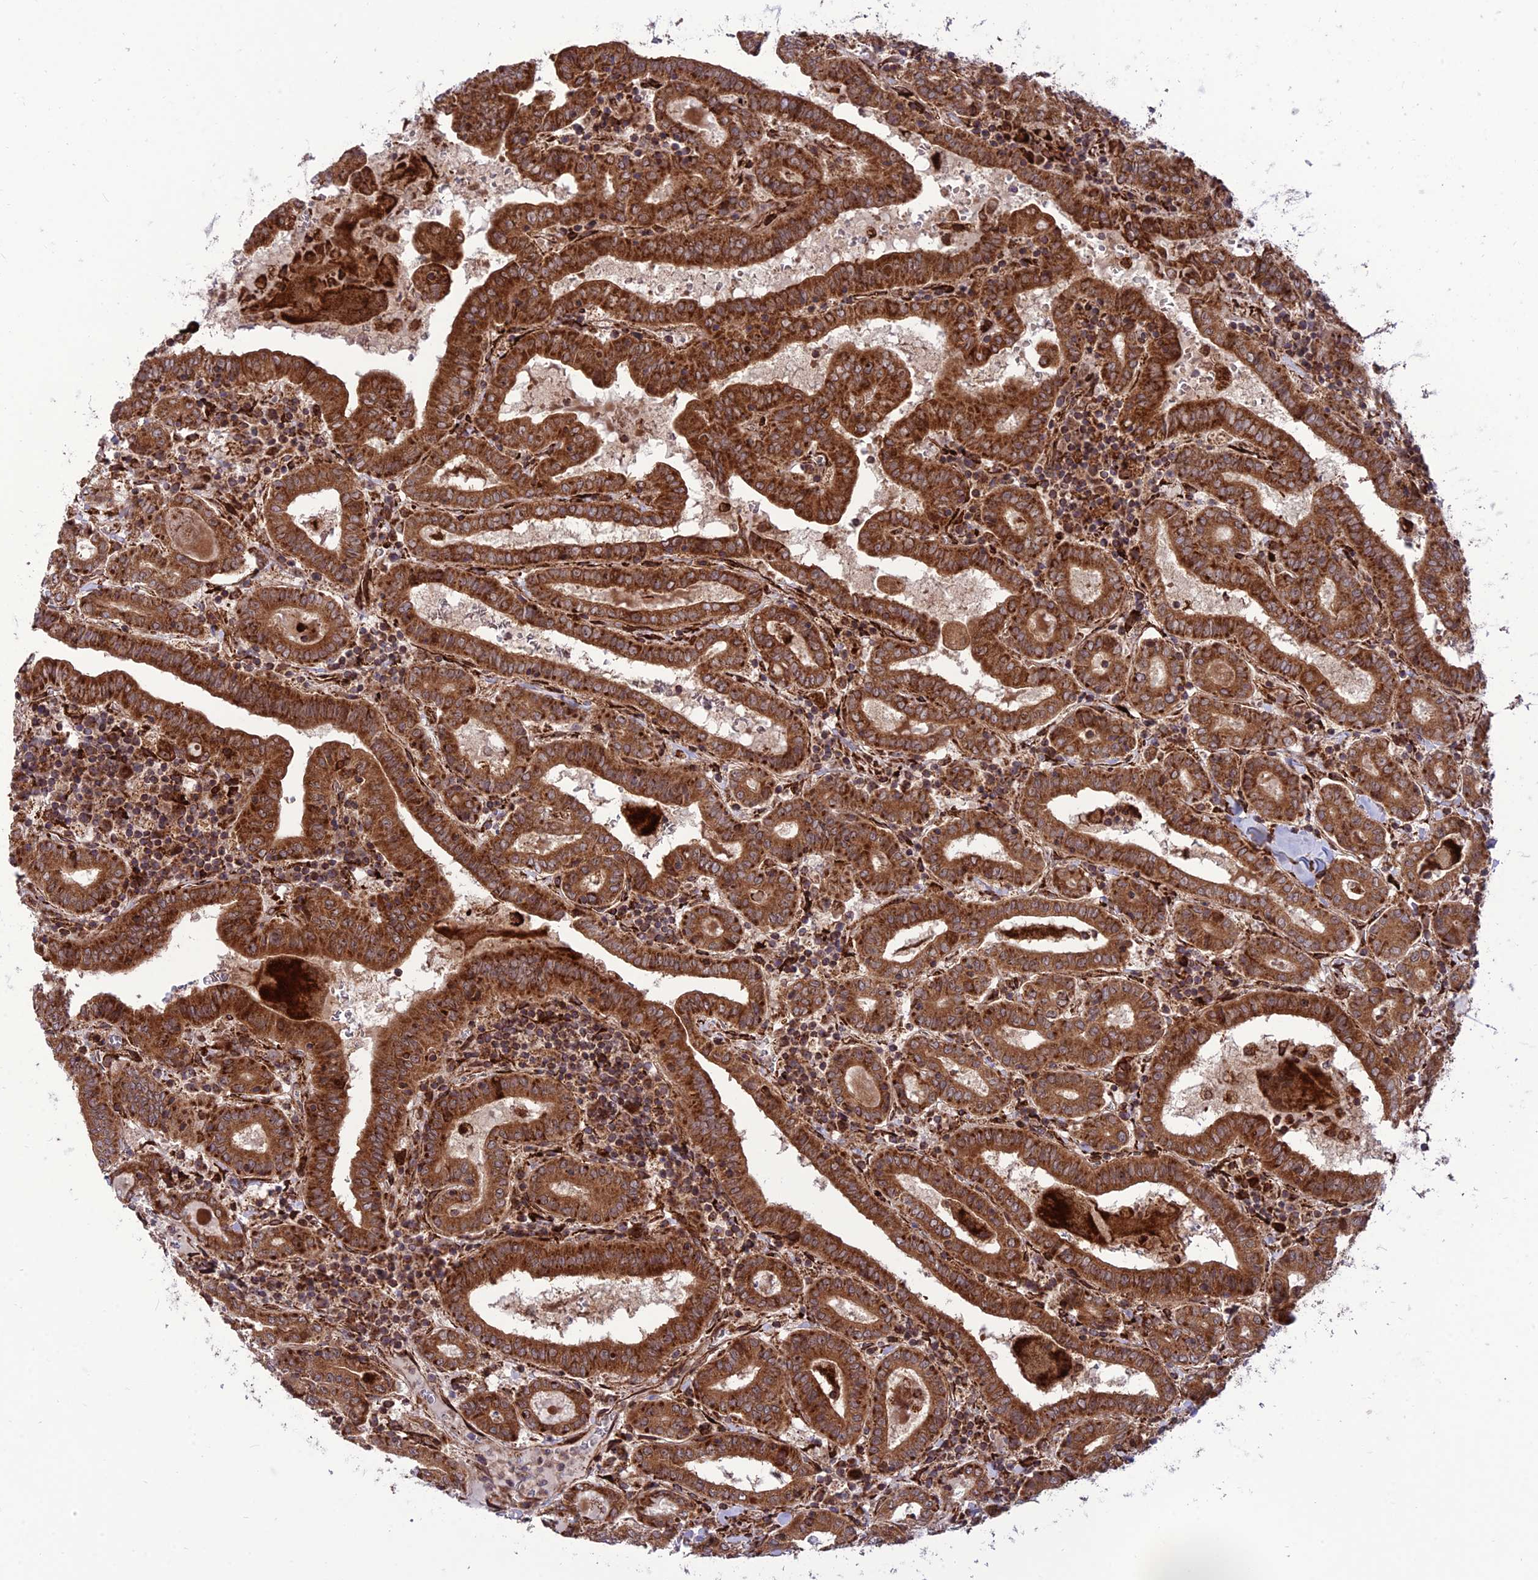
{"staining": {"intensity": "strong", "quantity": ">75%", "location": "cytoplasmic/membranous"}, "tissue": "thyroid cancer", "cell_type": "Tumor cells", "image_type": "cancer", "snomed": [{"axis": "morphology", "description": "Papillary adenocarcinoma, NOS"}, {"axis": "topography", "description": "Thyroid gland"}], "caption": "Thyroid cancer (papillary adenocarcinoma) tissue shows strong cytoplasmic/membranous staining in about >75% of tumor cells, visualized by immunohistochemistry.", "gene": "CRTAP", "patient": {"sex": "female", "age": 72}}